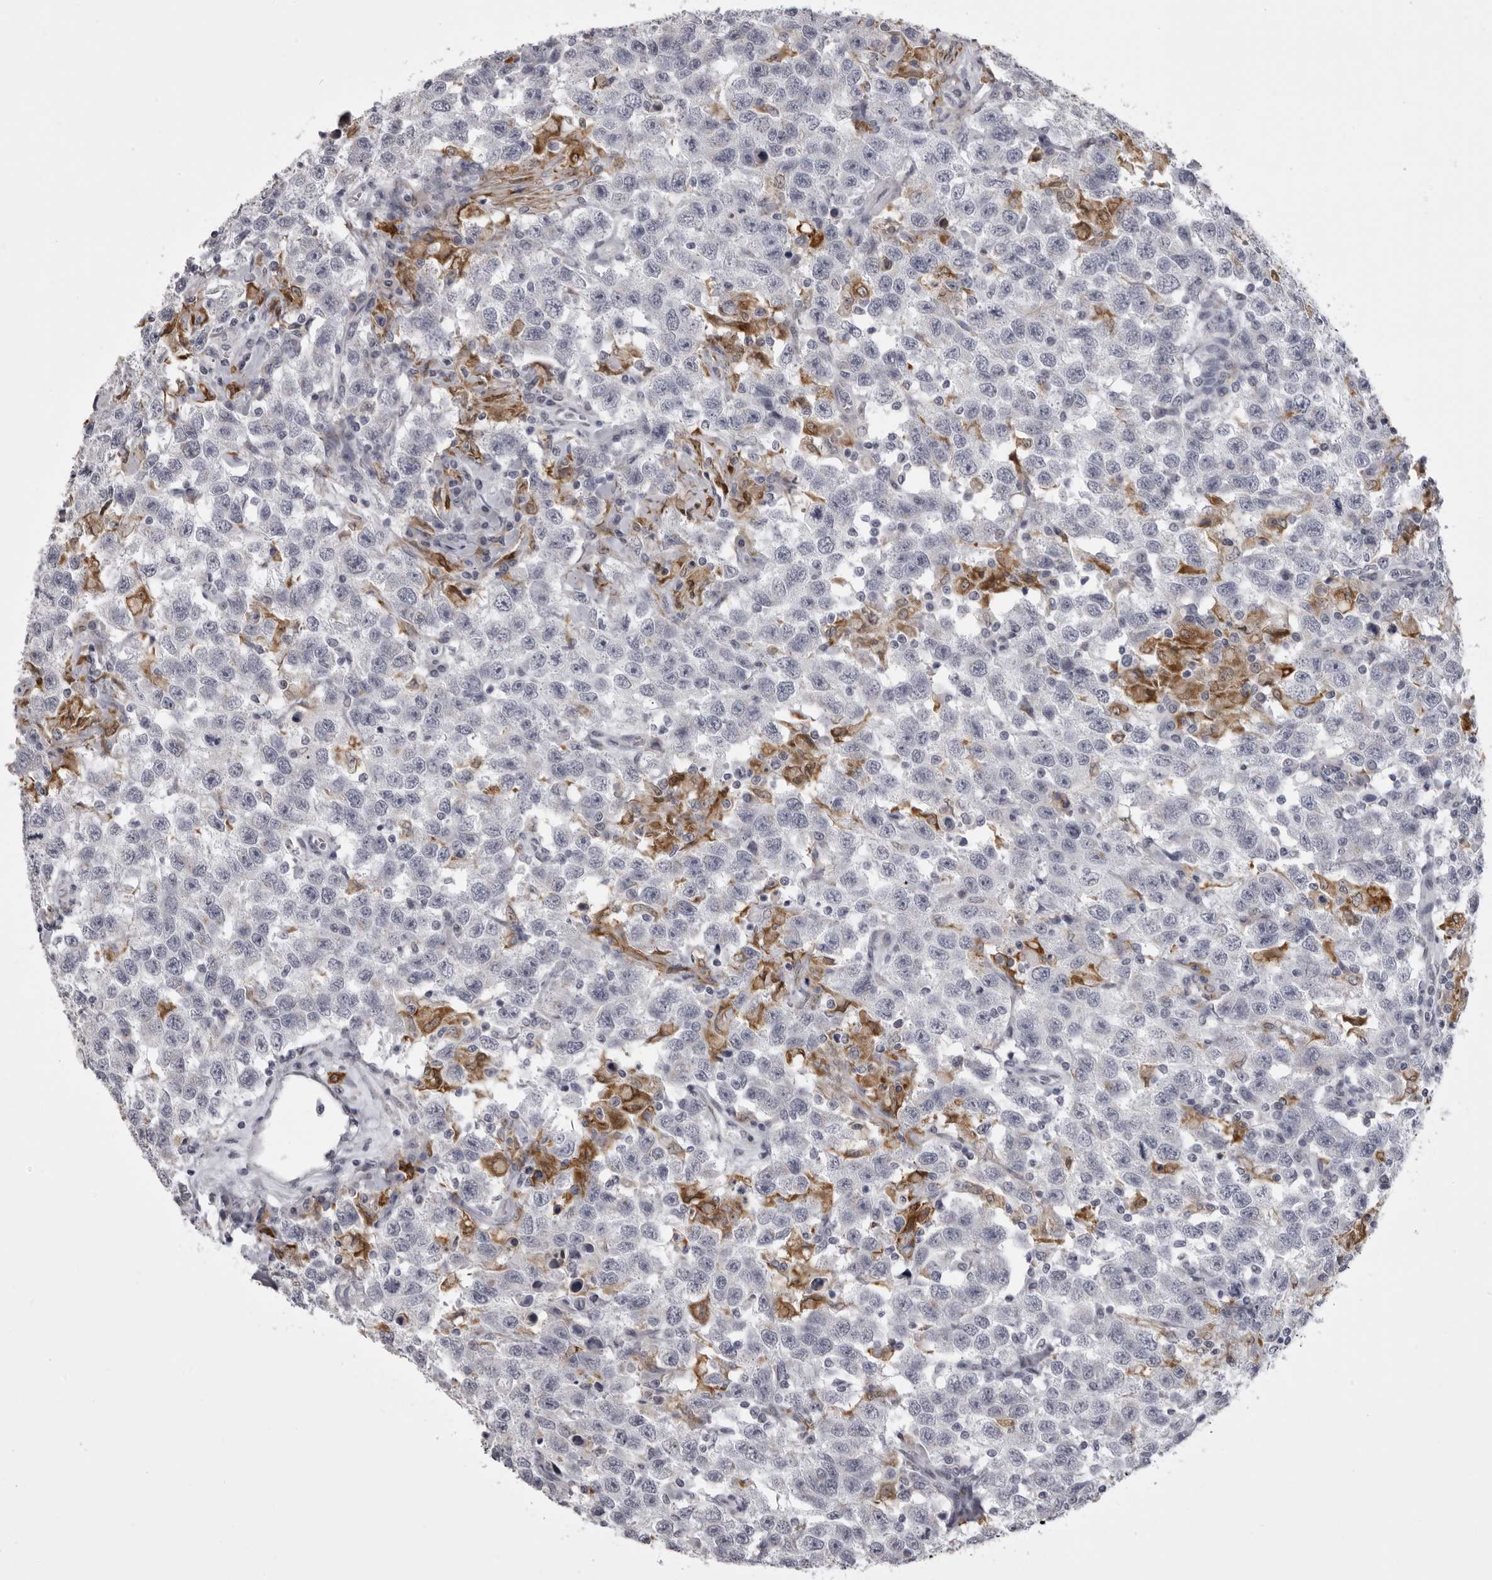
{"staining": {"intensity": "negative", "quantity": "none", "location": "none"}, "tissue": "testis cancer", "cell_type": "Tumor cells", "image_type": "cancer", "snomed": [{"axis": "morphology", "description": "Seminoma, NOS"}, {"axis": "topography", "description": "Testis"}], "caption": "The immunohistochemistry (IHC) photomicrograph has no significant staining in tumor cells of testis cancer tissue.", "gene": "NCEH1", "patient": {"sex": "male", "age": 41}}